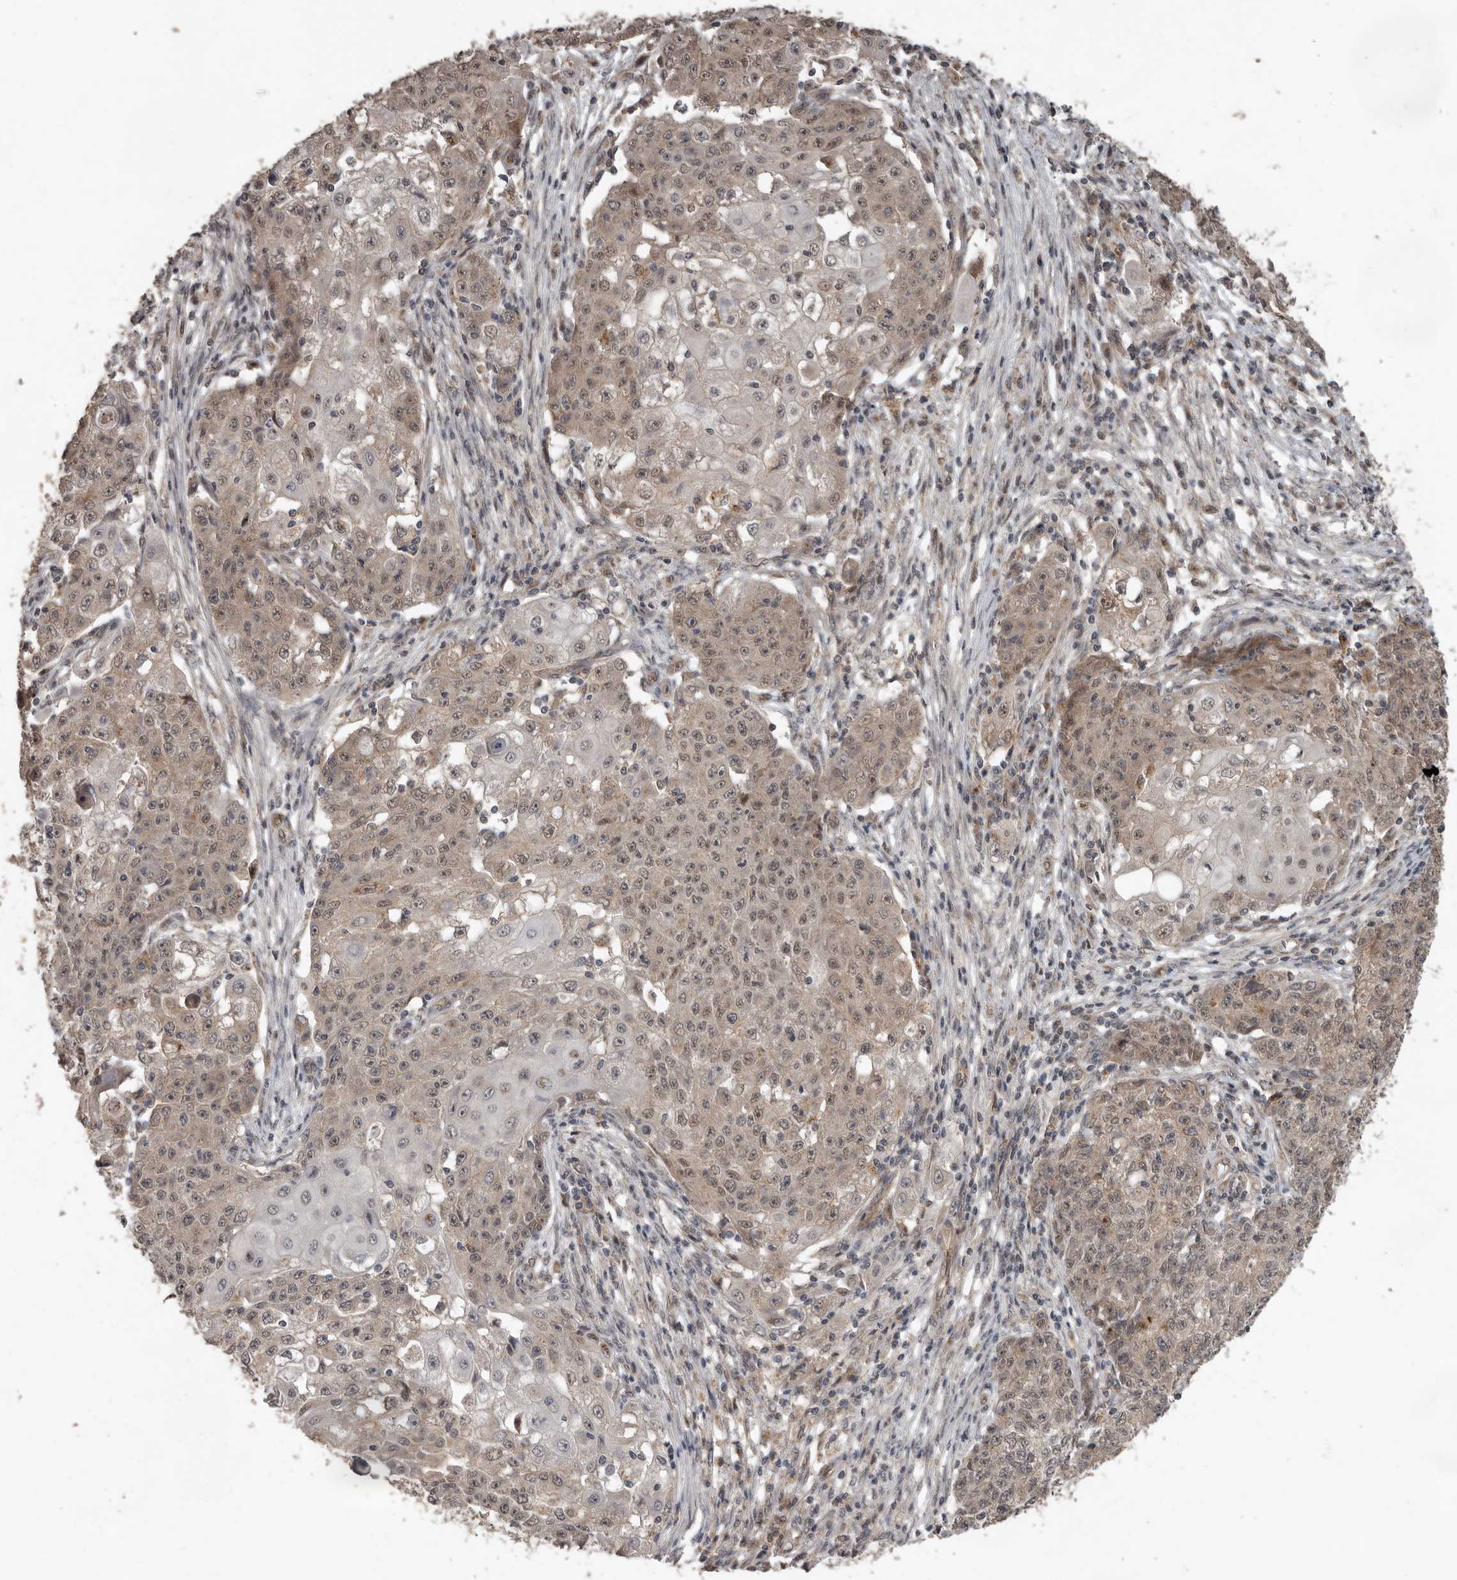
{"staining": {"intensity": "weak", "quantity": "25%-75%", "location": "cytoplasmic/membranous,nuclear"}, "tissue": "ovarian cancer", "cell_type": "Tumor cells", "image_type": "cancer", "snomed": [{"axis": "morphology", "description": "Carcinoma, endometroid"}, {"axis": "topography", "description": "Ovary"}], "caption": "Tumor cells show low levels of weak cytoplasmic/membranous and nuclear staining in approximately 25%-75% of cells in human endometroid carcinoma (ovarian).", "gene": "CEP350", "patient": {"sex": "female", "age": 42}}